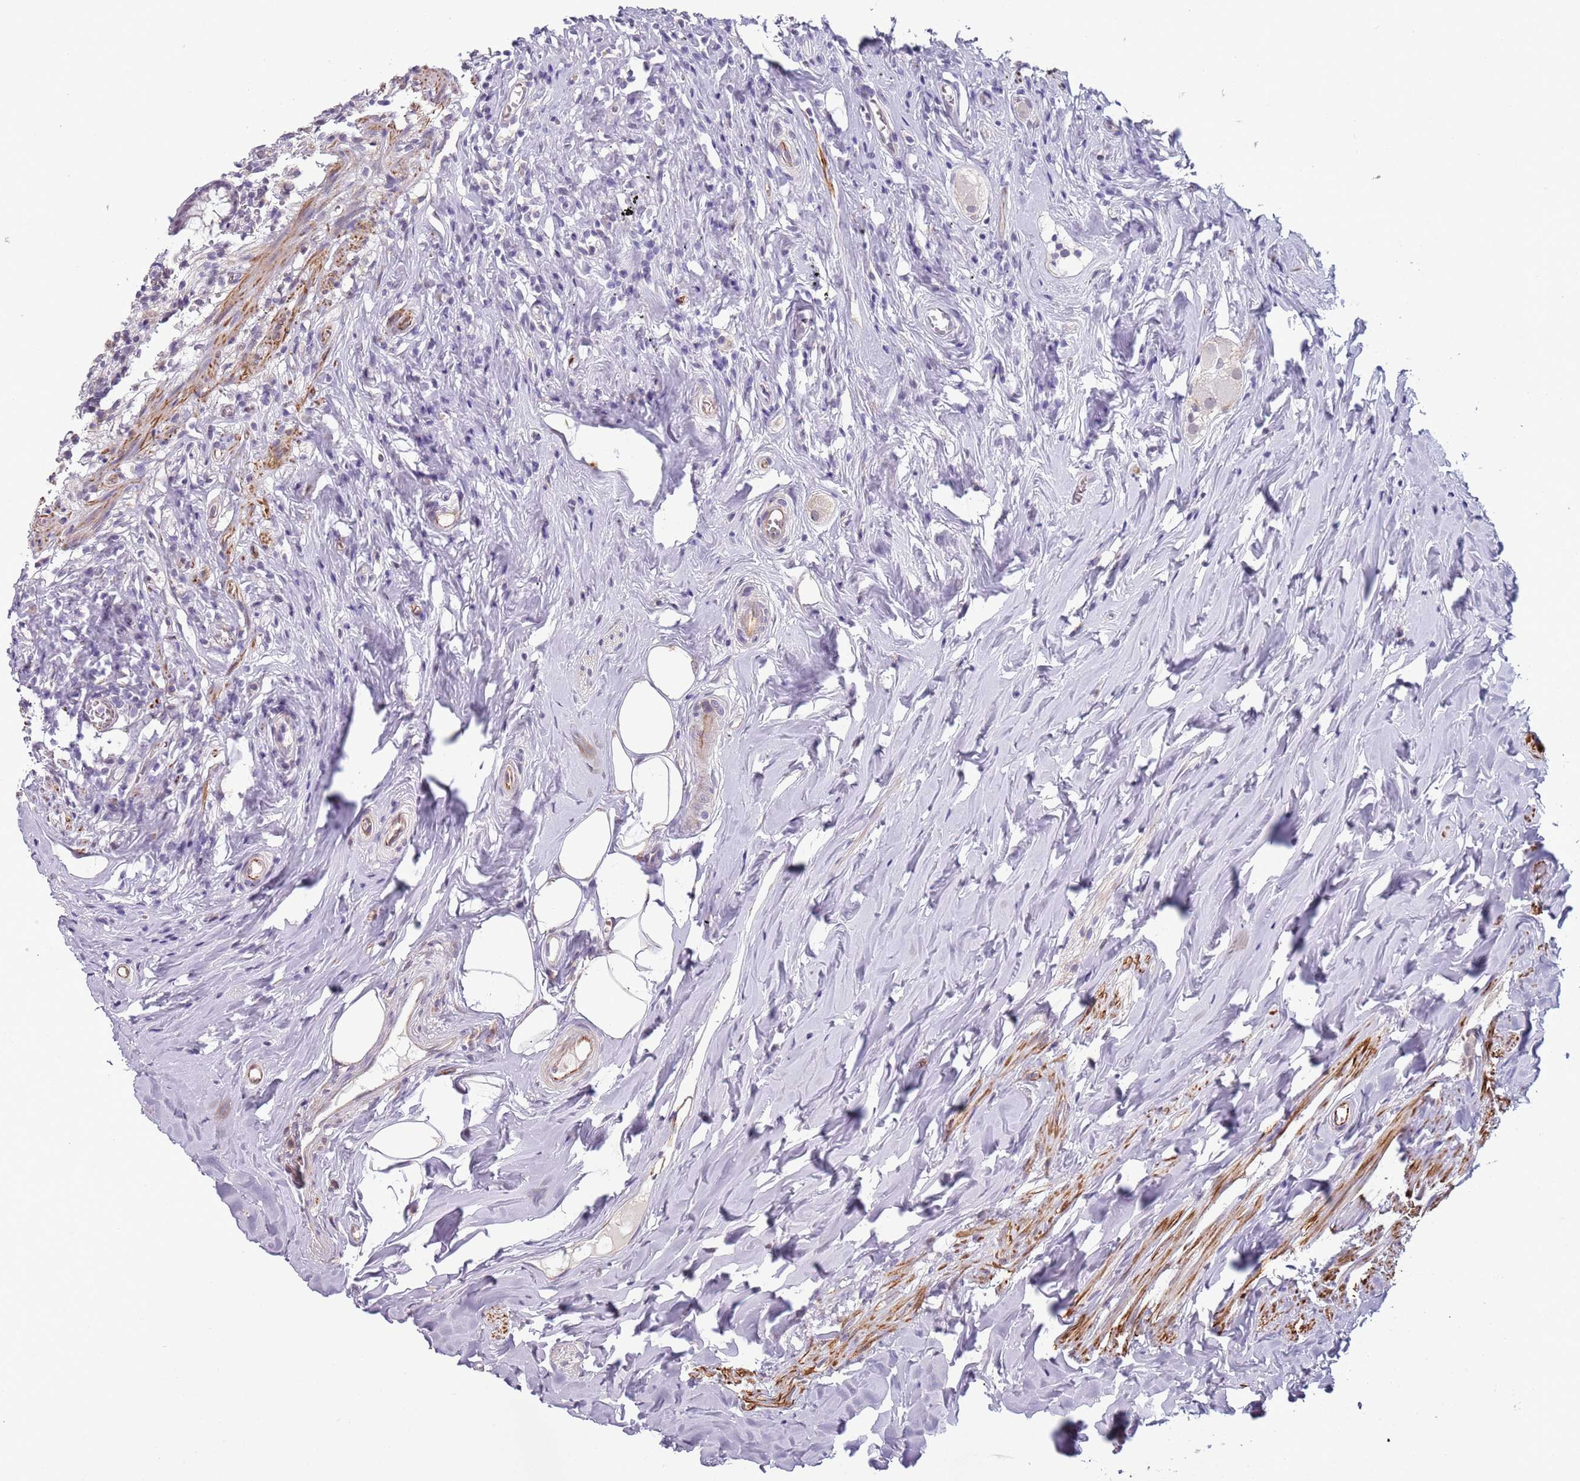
{"staining": {"intensity": "negative", "quantity": "none", "location": "none"}, "tissue": "appendix", "cell_type": "Glandular cells", "image_type": "normal", "snomed": [{"axis": "morphology", "description": "Normal tissue, NOS"}, {"axis": "topography", "description": "Appendix"}], "caption": "Human appendix stained for a protein using immunohistochemistry (IHC) exhibits no positivity in glandular cells.", "gene": "ENSG00000271254", "patient": {"sex": "female", "age": 51}}